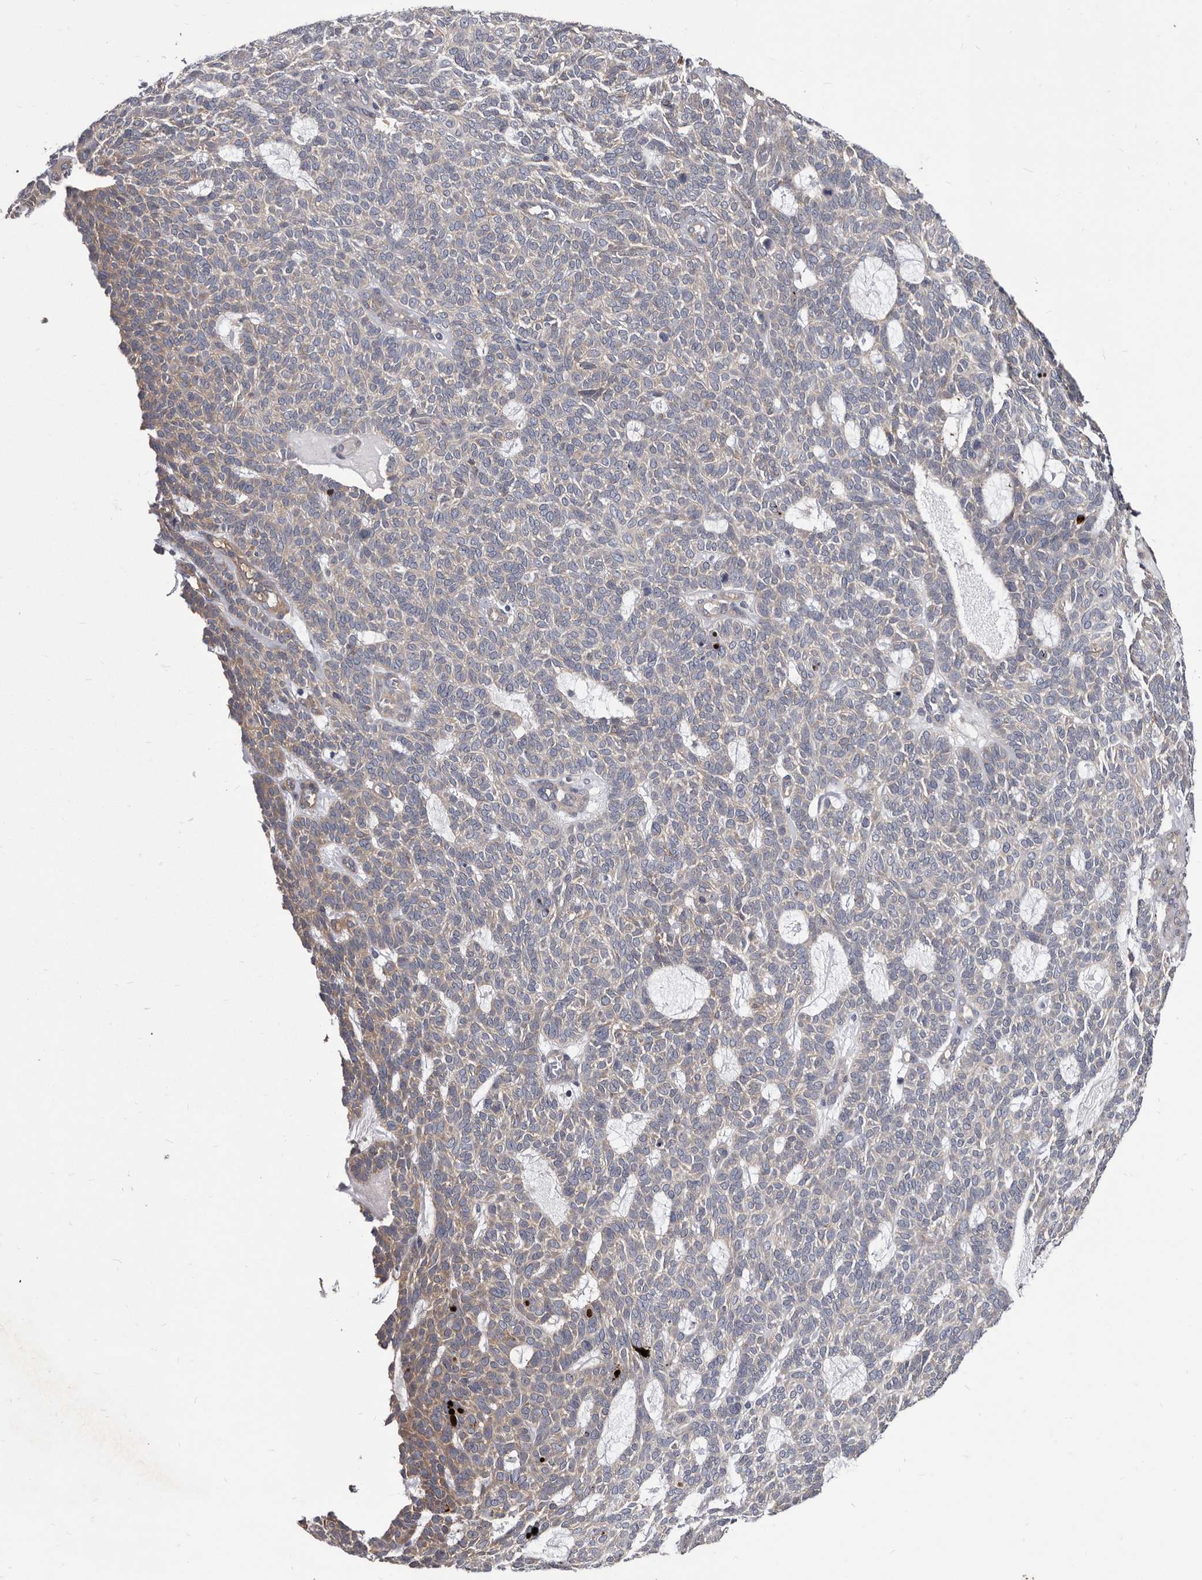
{"staining": {"intensity": "weak", "quantity": "25%-75%", "location": "cytoplasmic/membranous"}, "tissue": "skin cancer", "cell_type": "Tumor cells", "image_type": "cancer", "snomed": [{"axis": "morphology", "description": "Squamous cell carcinoma, NOS"}, {"axis": "topography", "description": "Skin"}], "caption": "Immunohistochemical staining of human squamous cell carcinoma (skin) shows low levels of weak cytoplasmic/membranous positivity in about 25%-75% of tumor cells.", "gene": "ABCF2", "patient": {"sex": "female", "age": 90}}